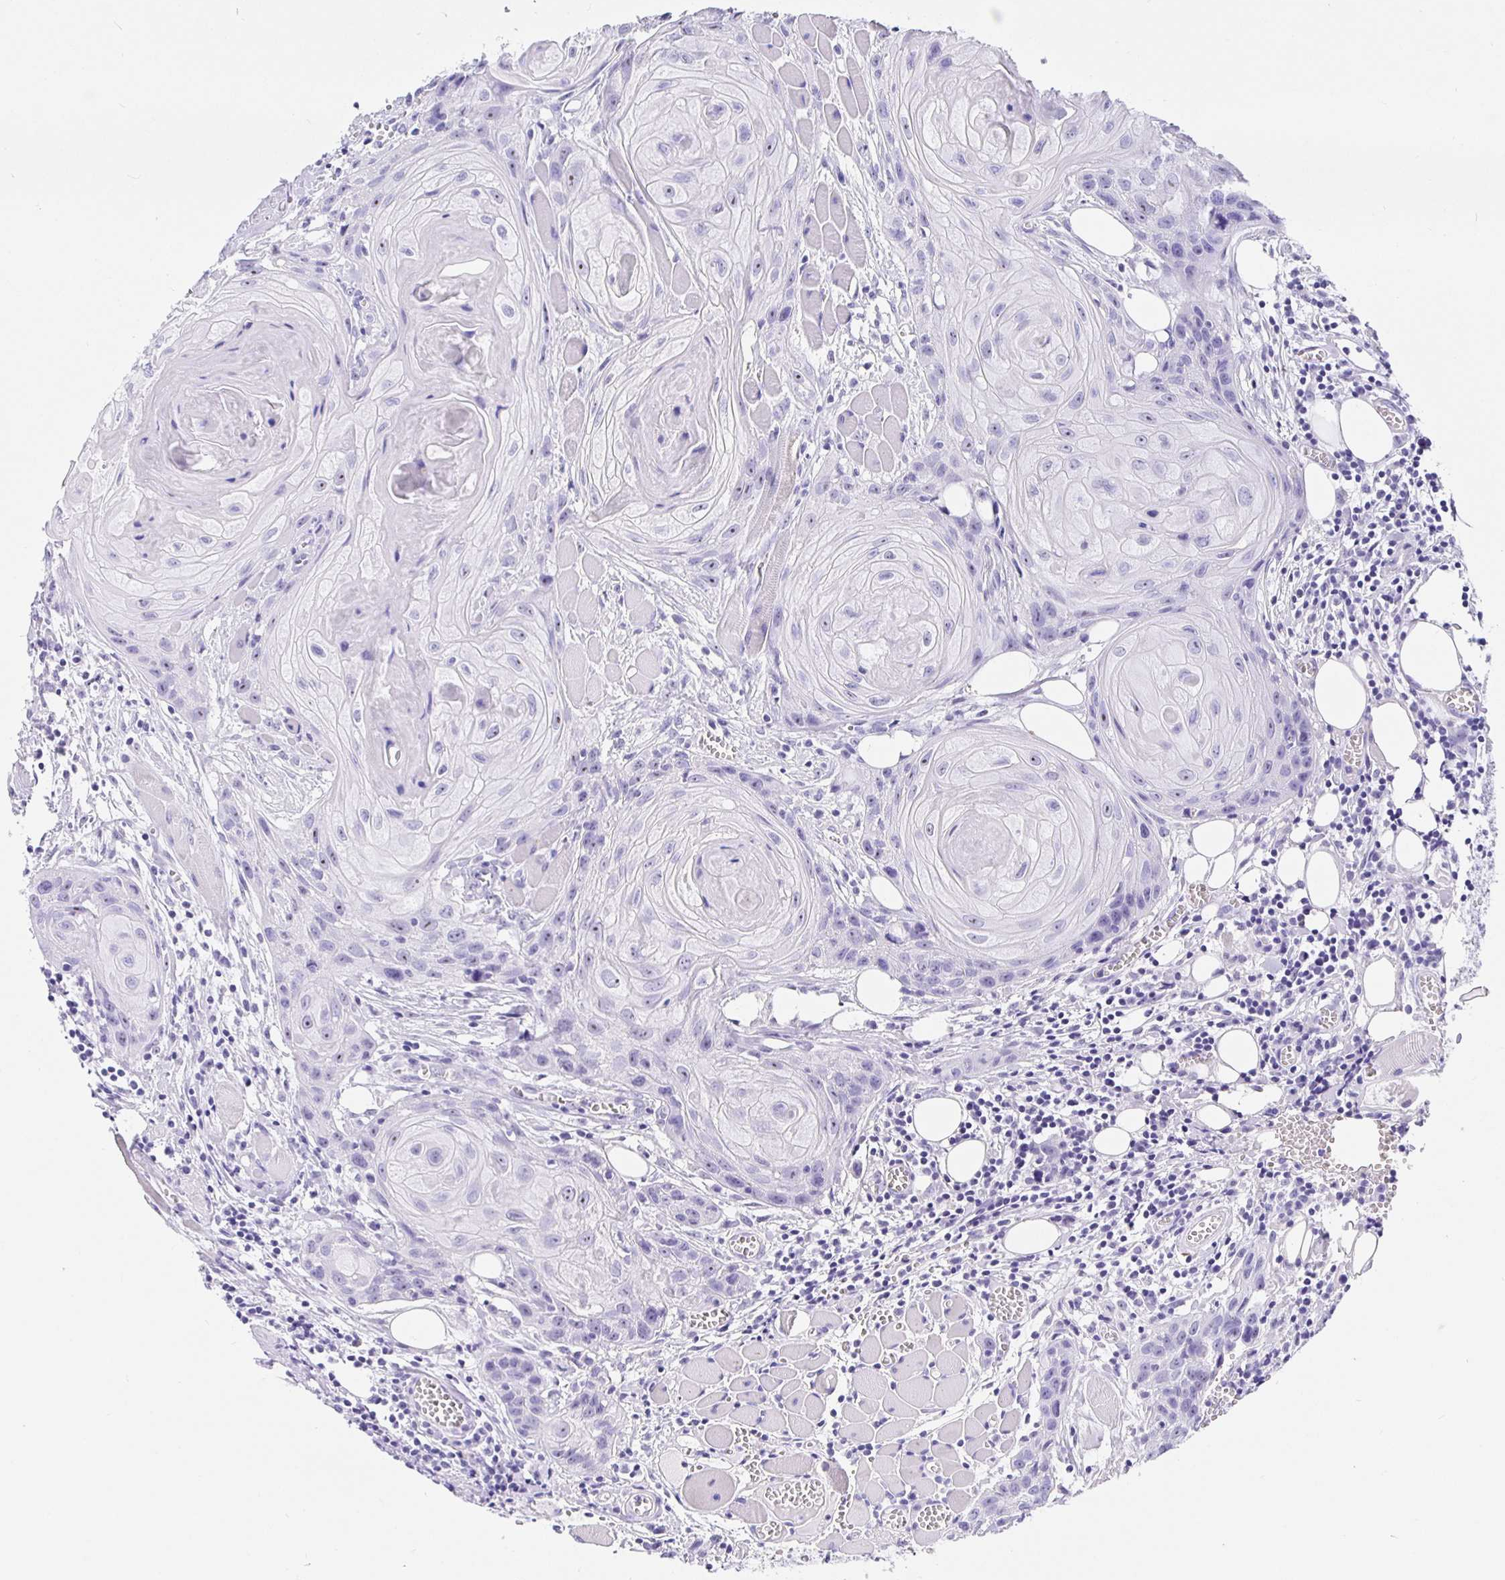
{"staining": {"intensity": "negative", "quantity": "none", "location": "none"}, "tissue": "head and neck cancer", "cell_type": "Tumor cells", "image_type": "cancer", "snomed": [{"axis": "morphology", "description": "Squamous cell carcinoma, NOS"}, {"axis": "topography", "description": "Oral tissue"}, {"axis": "topography", "description": "Head-Neck"}], "caption": "Head and neck squamous cell carcinoma stained for a protein using IHC demonstrates no positivity tumor cells.", "gene": "PRAMEF19", "patient": {"sex": "male", "age": 58}}